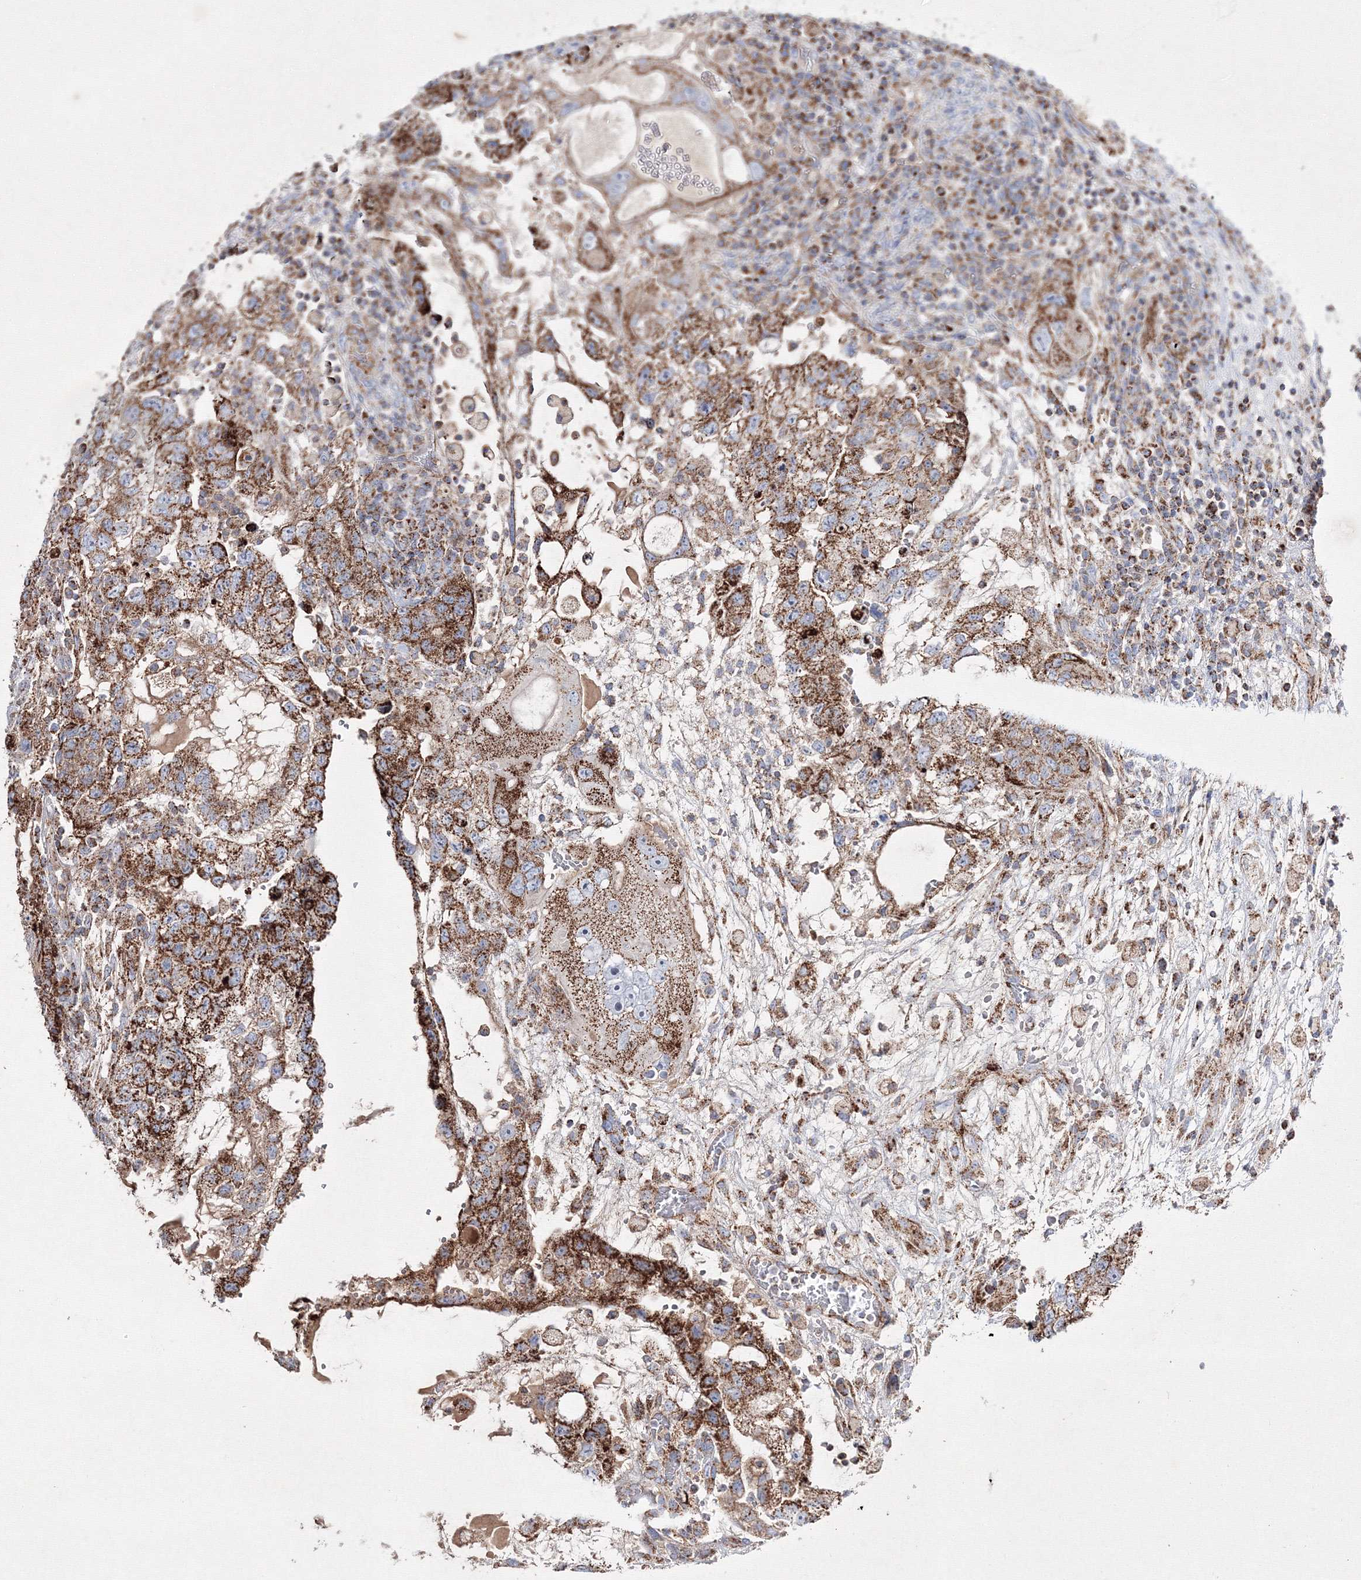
{"staining": {"intensity": "strong", "quantity": ">75%", "location": "cytoplasmic/membranous"}, "tissue": "testis cancer", "cell_type": "Tumor cells", "image_type": "cancer", "snomed": [{"axis": "morphology", "description": "Carcinoma, Embryonal, NOS"}, {"axis": "topography", "description": "Testis"}], "caption": "This photomicrograph demonstrates immunohistochemistry staining of testis cancer, with high strong cytoplasmic/membranous staining in about >75% of tumor cells.", "gene": "IGSF9", "patient": {"sex": "male", "age": 36}}